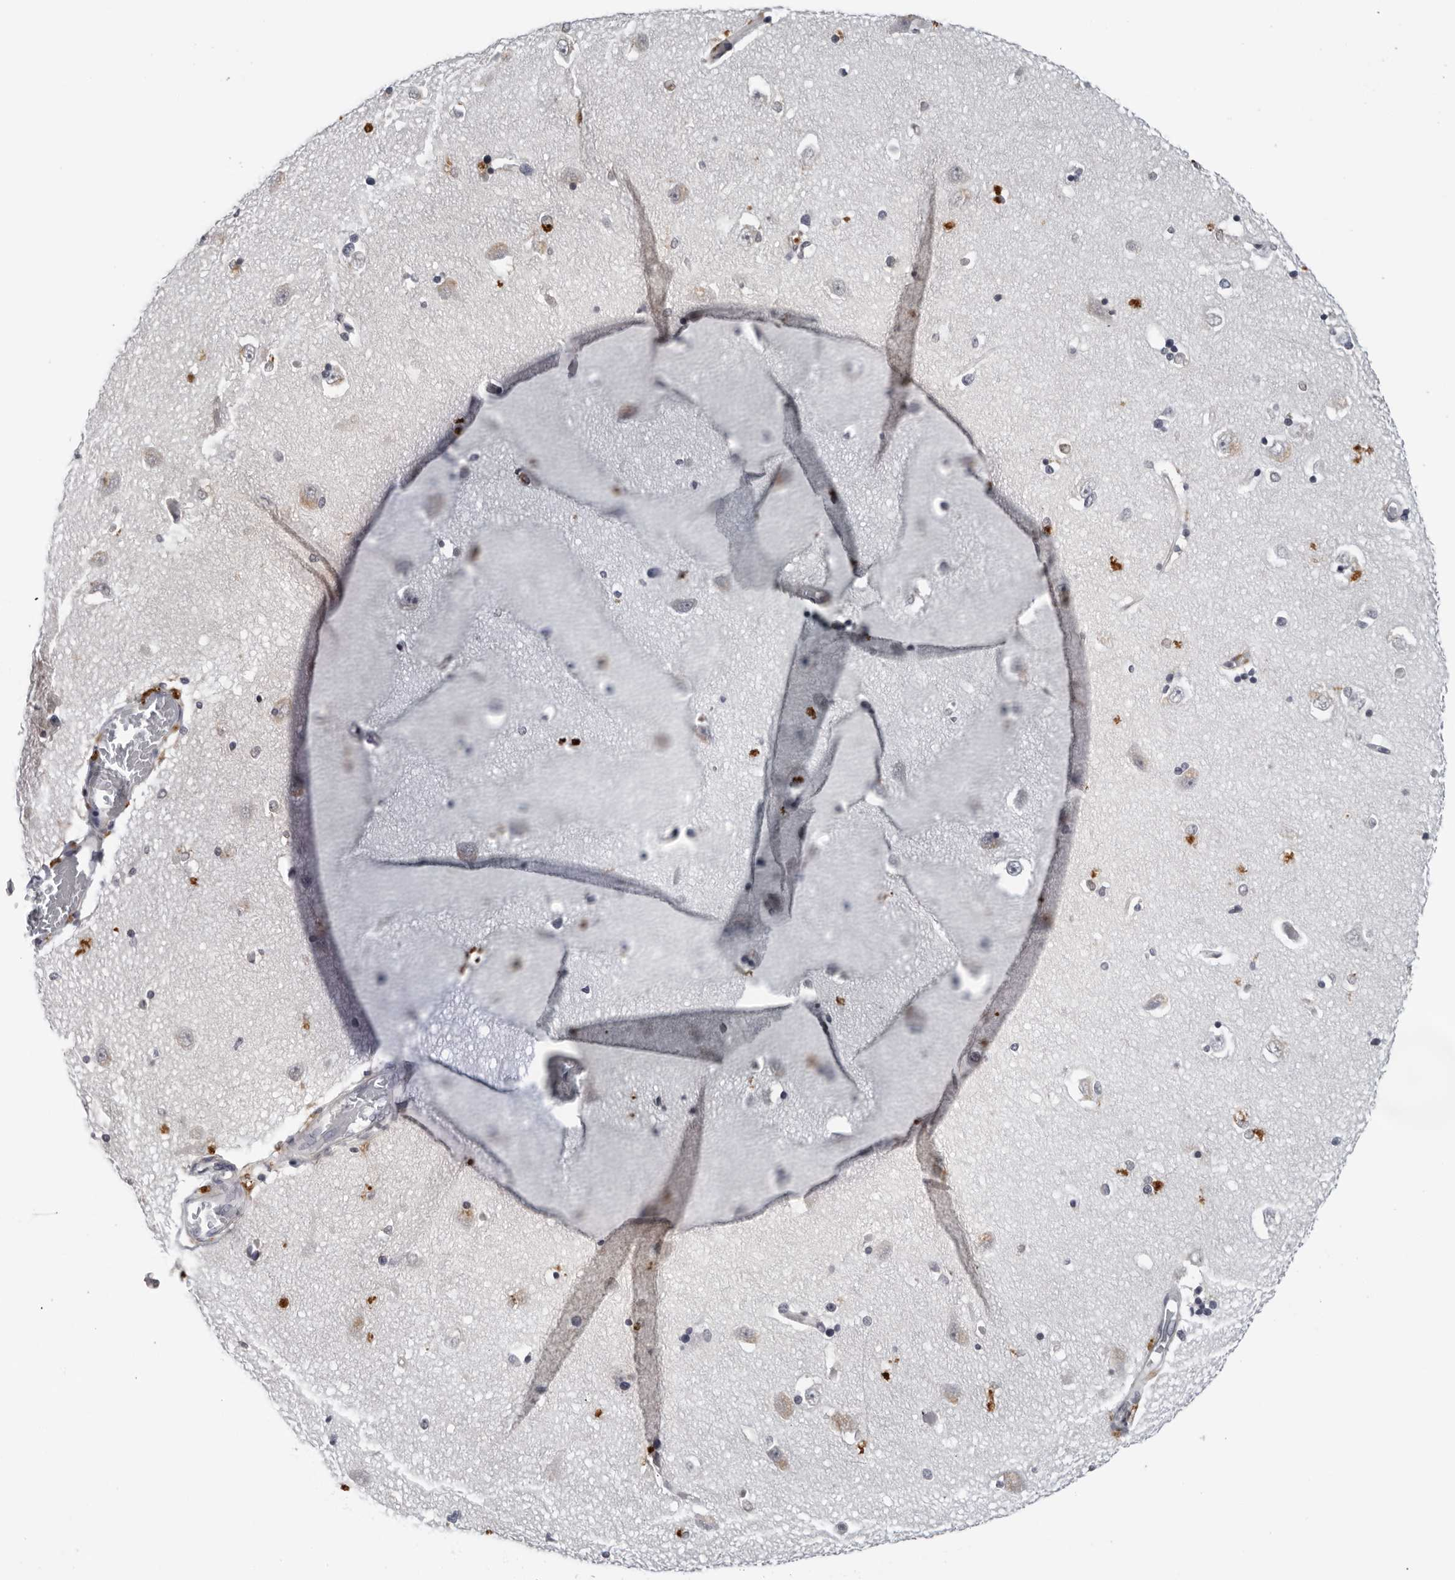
{"staining": {"intensity": "moderate", "quantity": "<25%", "location": "cytoplasmic/membranous"}, "tissue": "hippocampus", "cell_type": "Glial cells", "image_type": "normal", "snomed": [{"axis": "morphology", "description": "Normal tissue, NOS"}, {"axis": "topography", "description": "Hippocampus"}], "caption": "Immunohistochemistry image of normal hippocampus: human hippocampus stained using immunohistochemistry (IHC) shows low levels of moderate protein expression localized specifically in the cytoplasmic/membranous of glial cells, appearing as a cytoplasmic/membranous brown color.", "gene": "CPT2", "patient": {"sex": "male", "age": 45}}